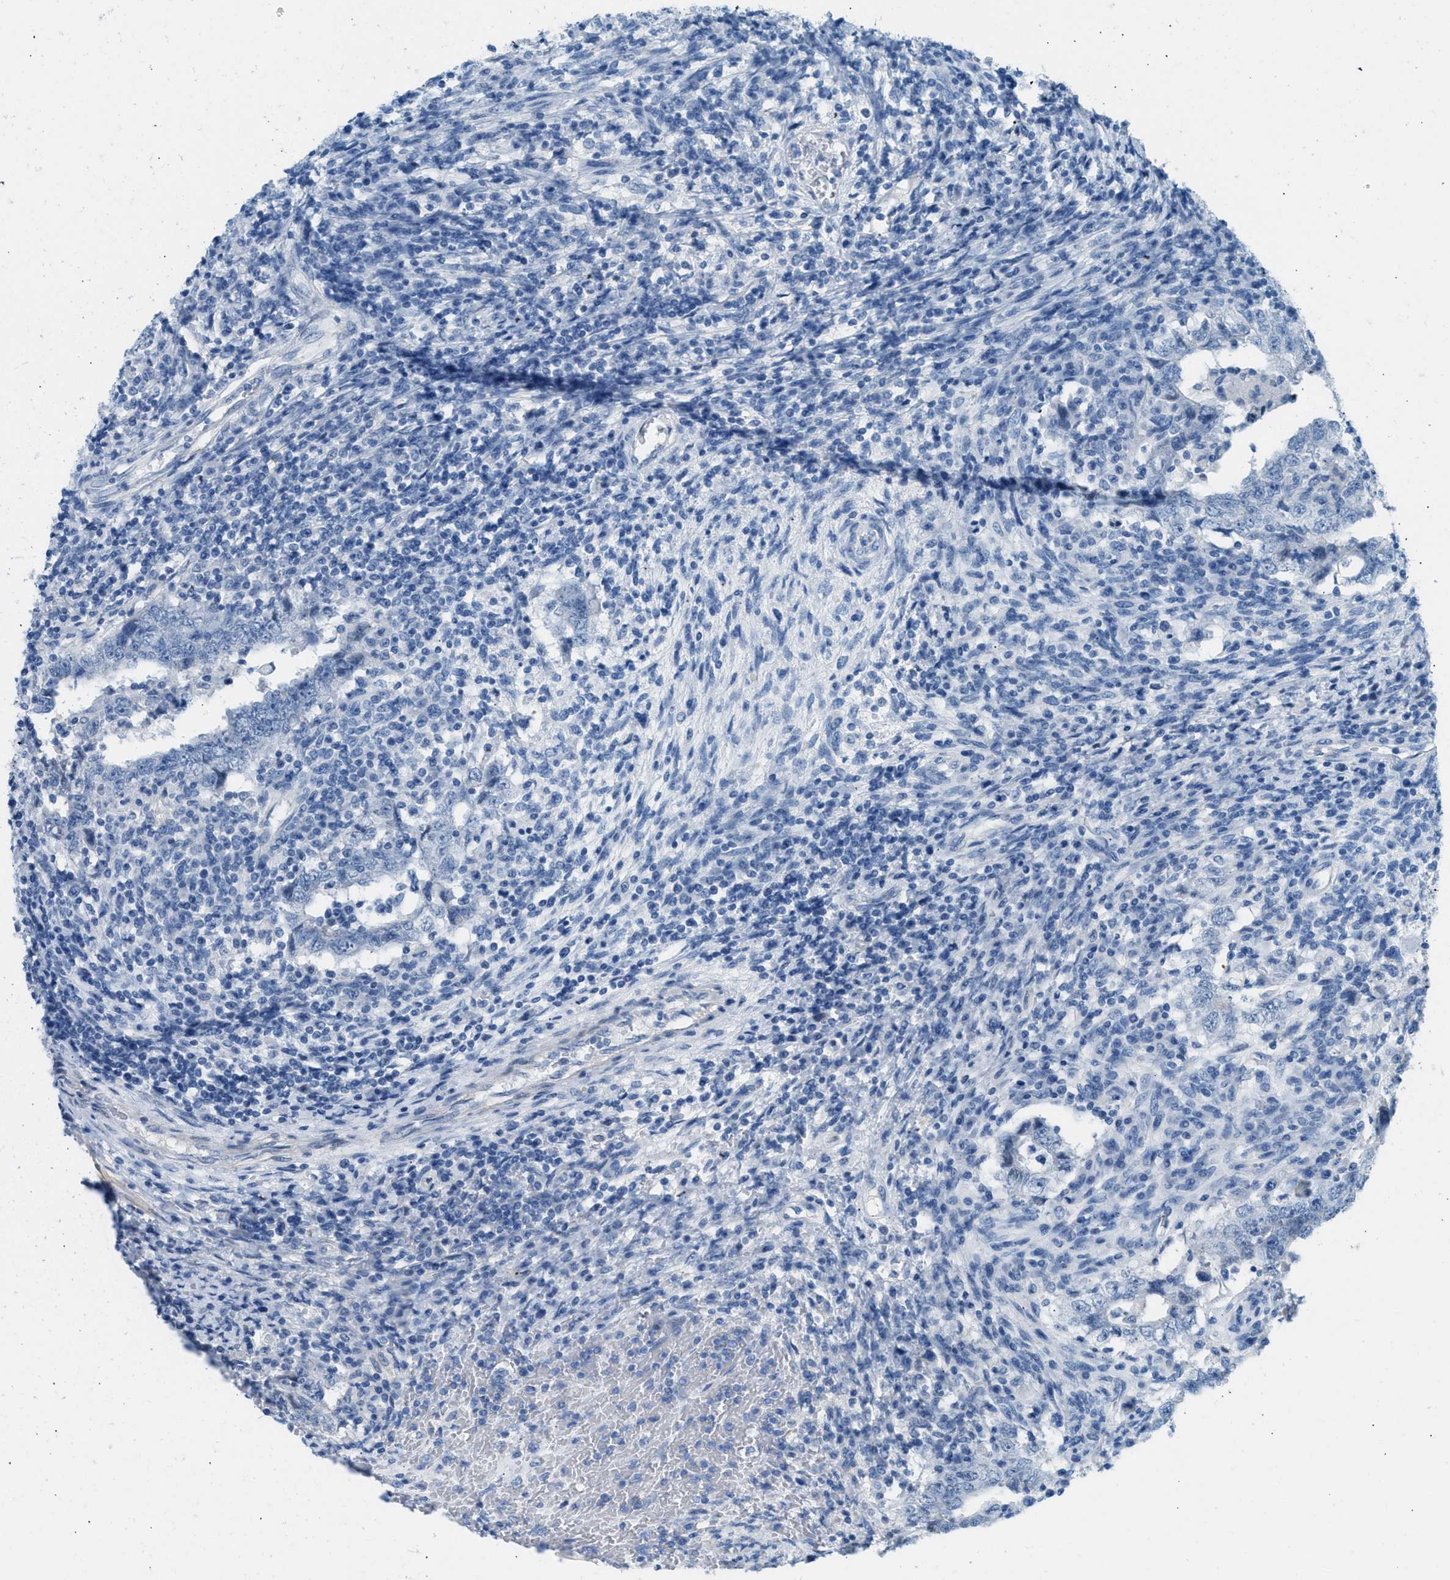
{"staining": {"intensity": "negative", "quantity": "none", "location": "none"}, "tissue": "testis cancer", "cell_type": "Tumor cells", "image_type": "cancer", "snomed": [{"axis": "morphology", "description": "Carcinoma, Embryonal, NOS"}, {"axis": "topography", "description": "Testis"}], "caption": "Immunohistochemistry of human testis cancer (embryonal carcinoma) displays no expression in tumor cells.", "gene": "SPAM1", "patient": {"sex": "male", "age": 26}}